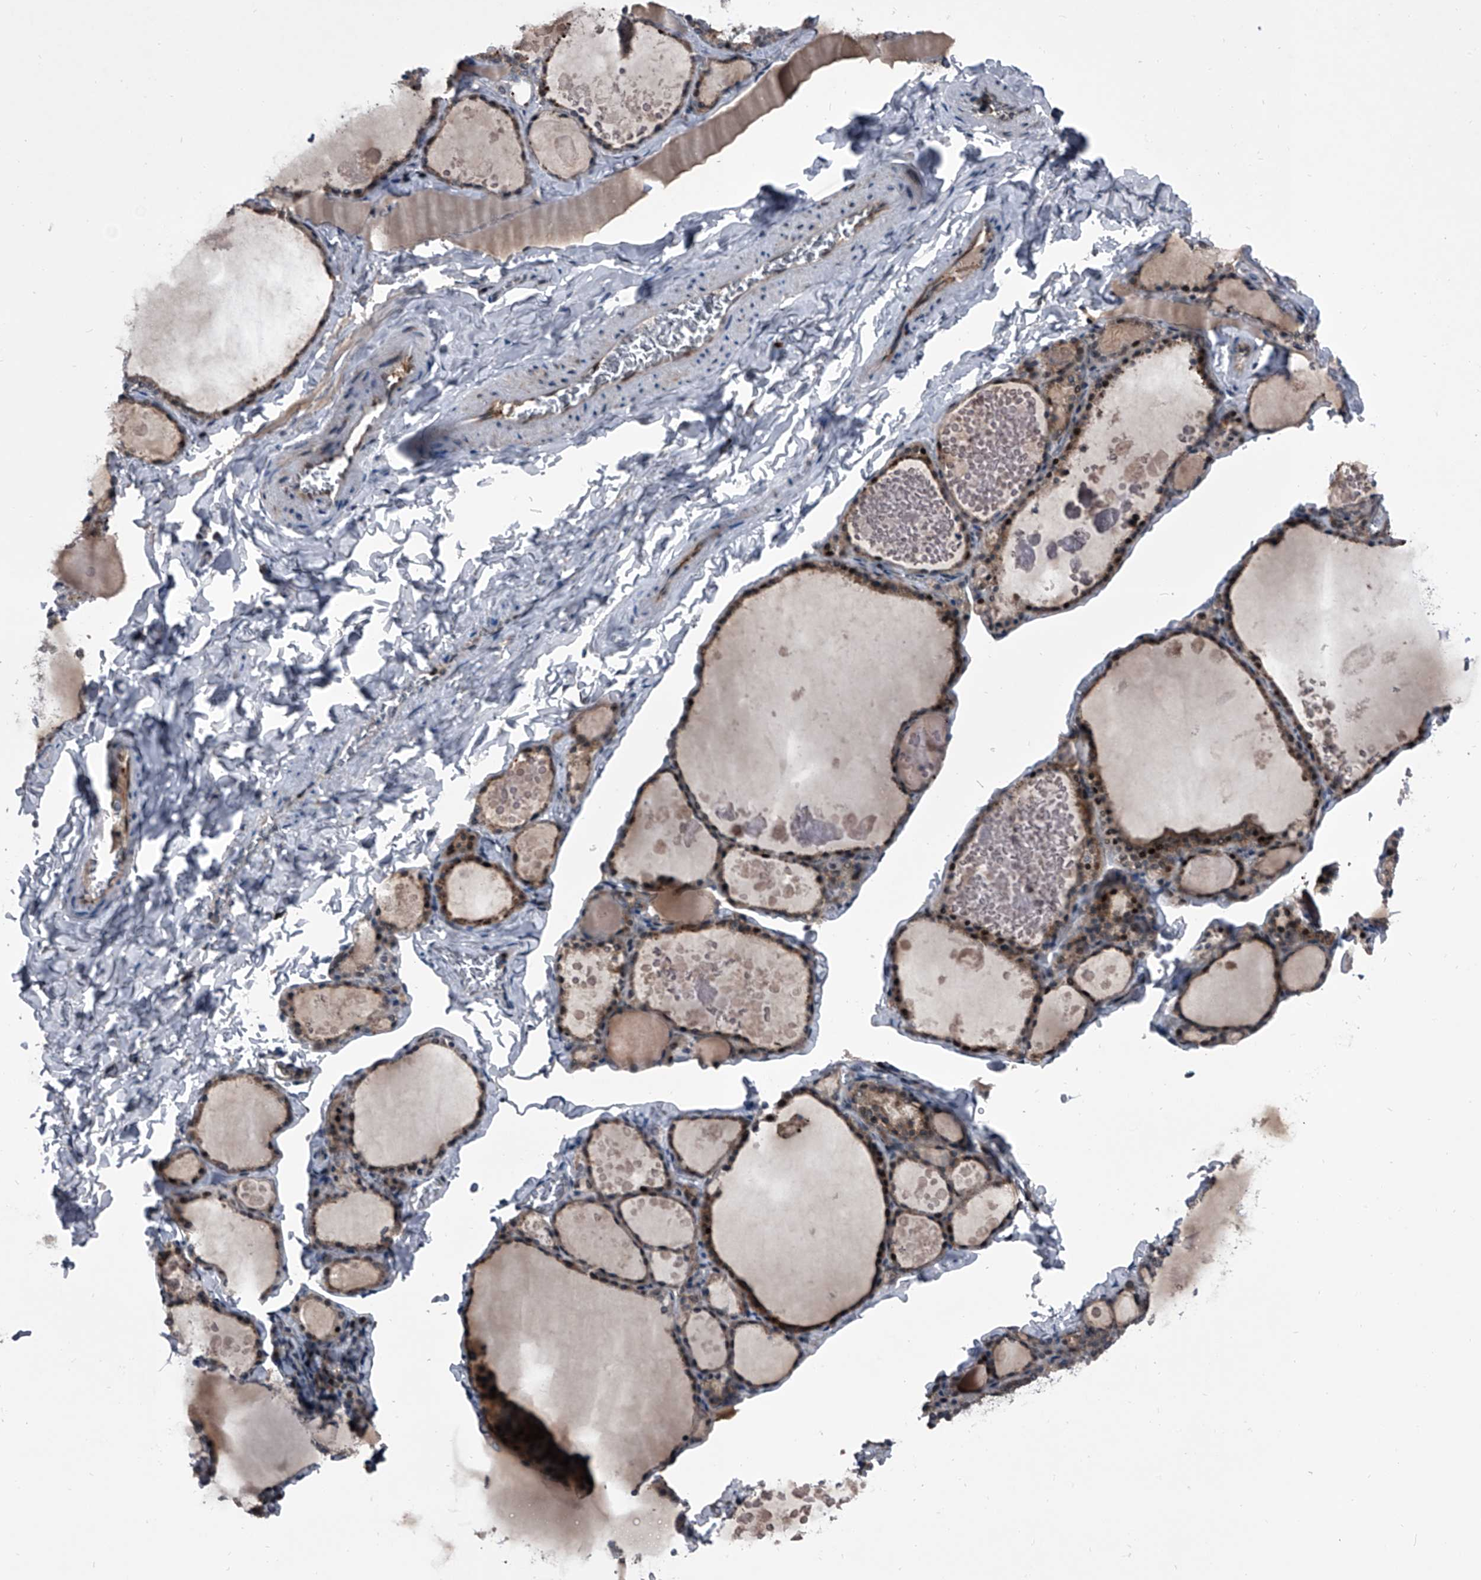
{"staining": {"intensity": "moderate", "quantity": "25%-75%", "location": "cytoplasmic/membranous,nuclear"}, "tissue": "thyroid gland", "cell_type": "Glandular cells", "image_type": "normal", "snomed": [{"axis": "morphology", "description": "Normal tissue, NOS"}, {"axis": "topography", "description": "Thyroid gland"}], "caption": "Human thyroid gland stained with a brown dye reveals moderate cytoplasmic/membranous,nuclear positive positivity in approximately 25%-75% of glandular cells.", "gene": "ELK4", "patient": {"sex": "male", "age": 56}}